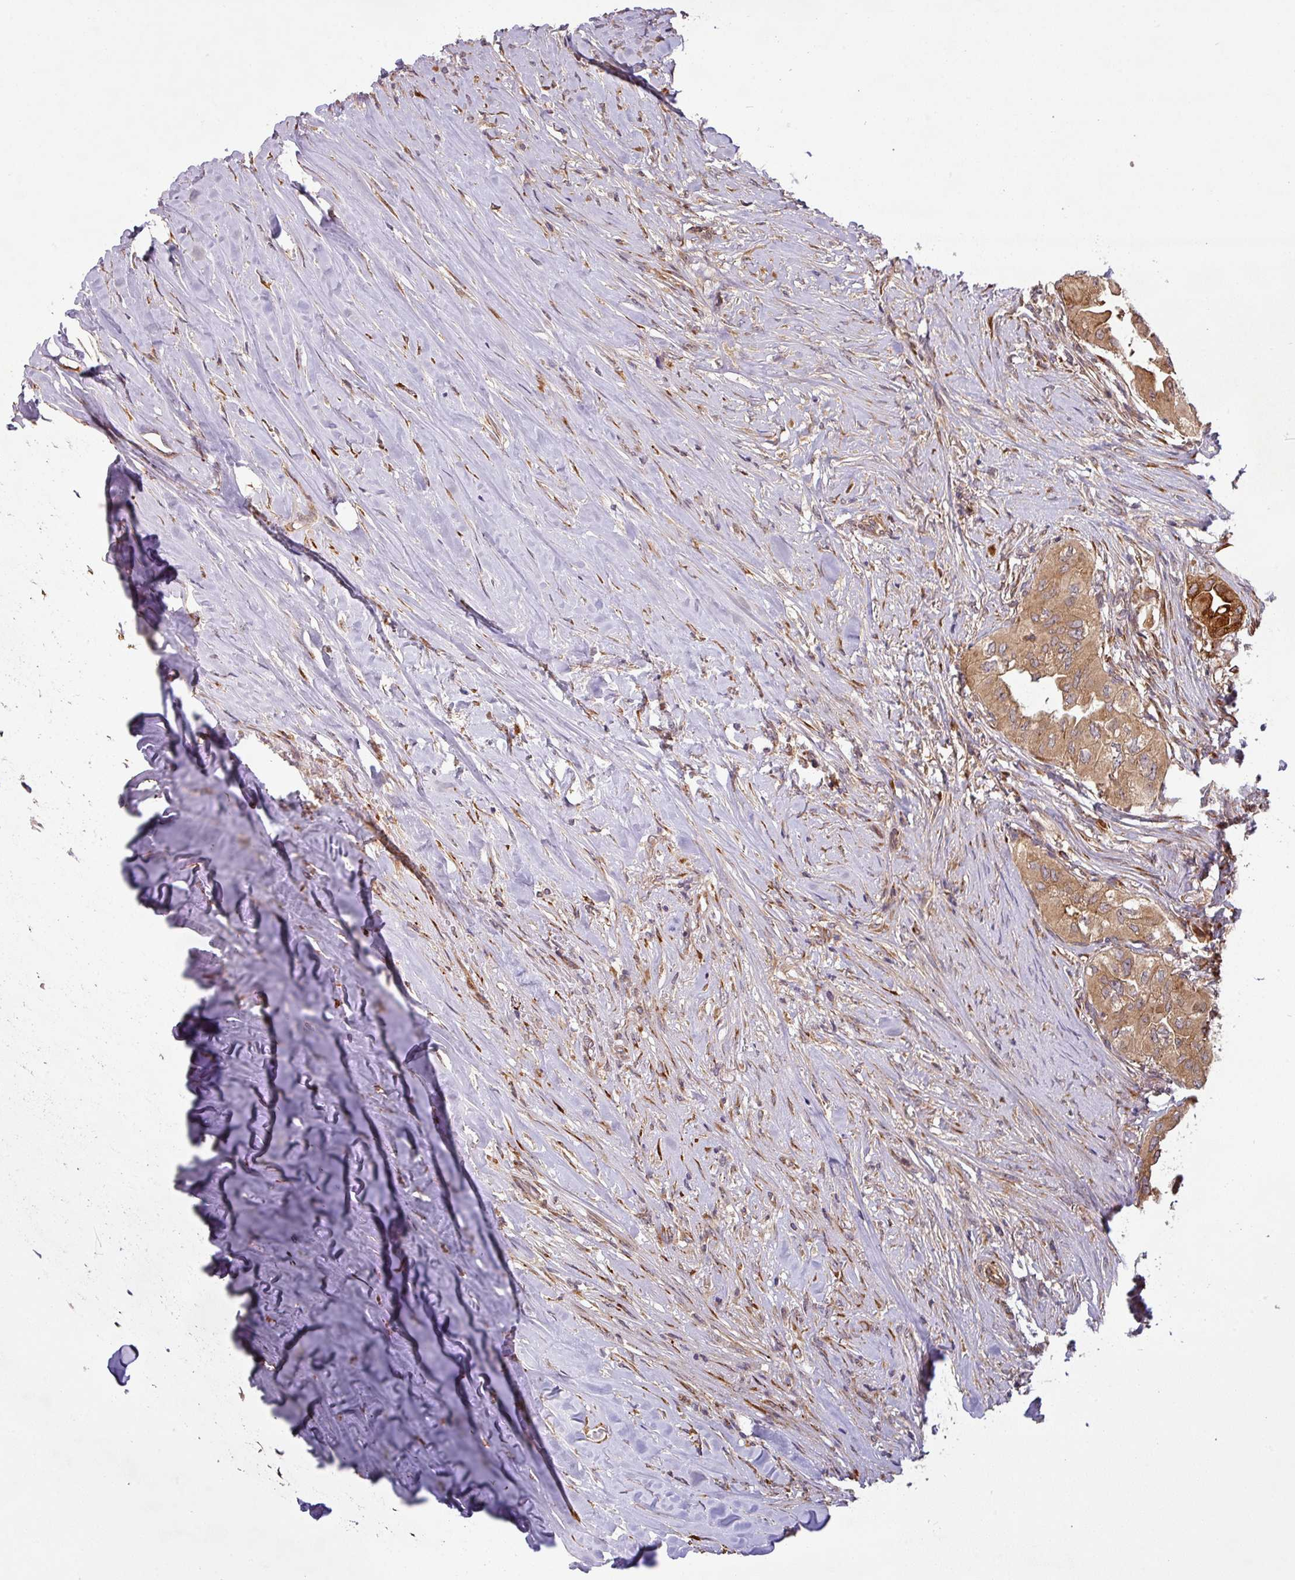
{"staining": {"intensity": "moderate", "quantity": ">75%", "location": "cytoplasmic/membranous"}, "tissue": "thyroid cancer", "cell_type": "Tumor cells", "image_type": "cancer", "snomed": [{"axis": "morphology", "description": "Papillary adenocarcinoma, NOS"}, {"axis": "topography", "description": "Thyroid gland"}], "caption": "Tumor cells reveal medium levels of moderate cytoplasmic/membranous positivity in about >75% of cells in thyroid cancer.", "gene": "ART1", "patient": {"sex": "female", "age": 59}}